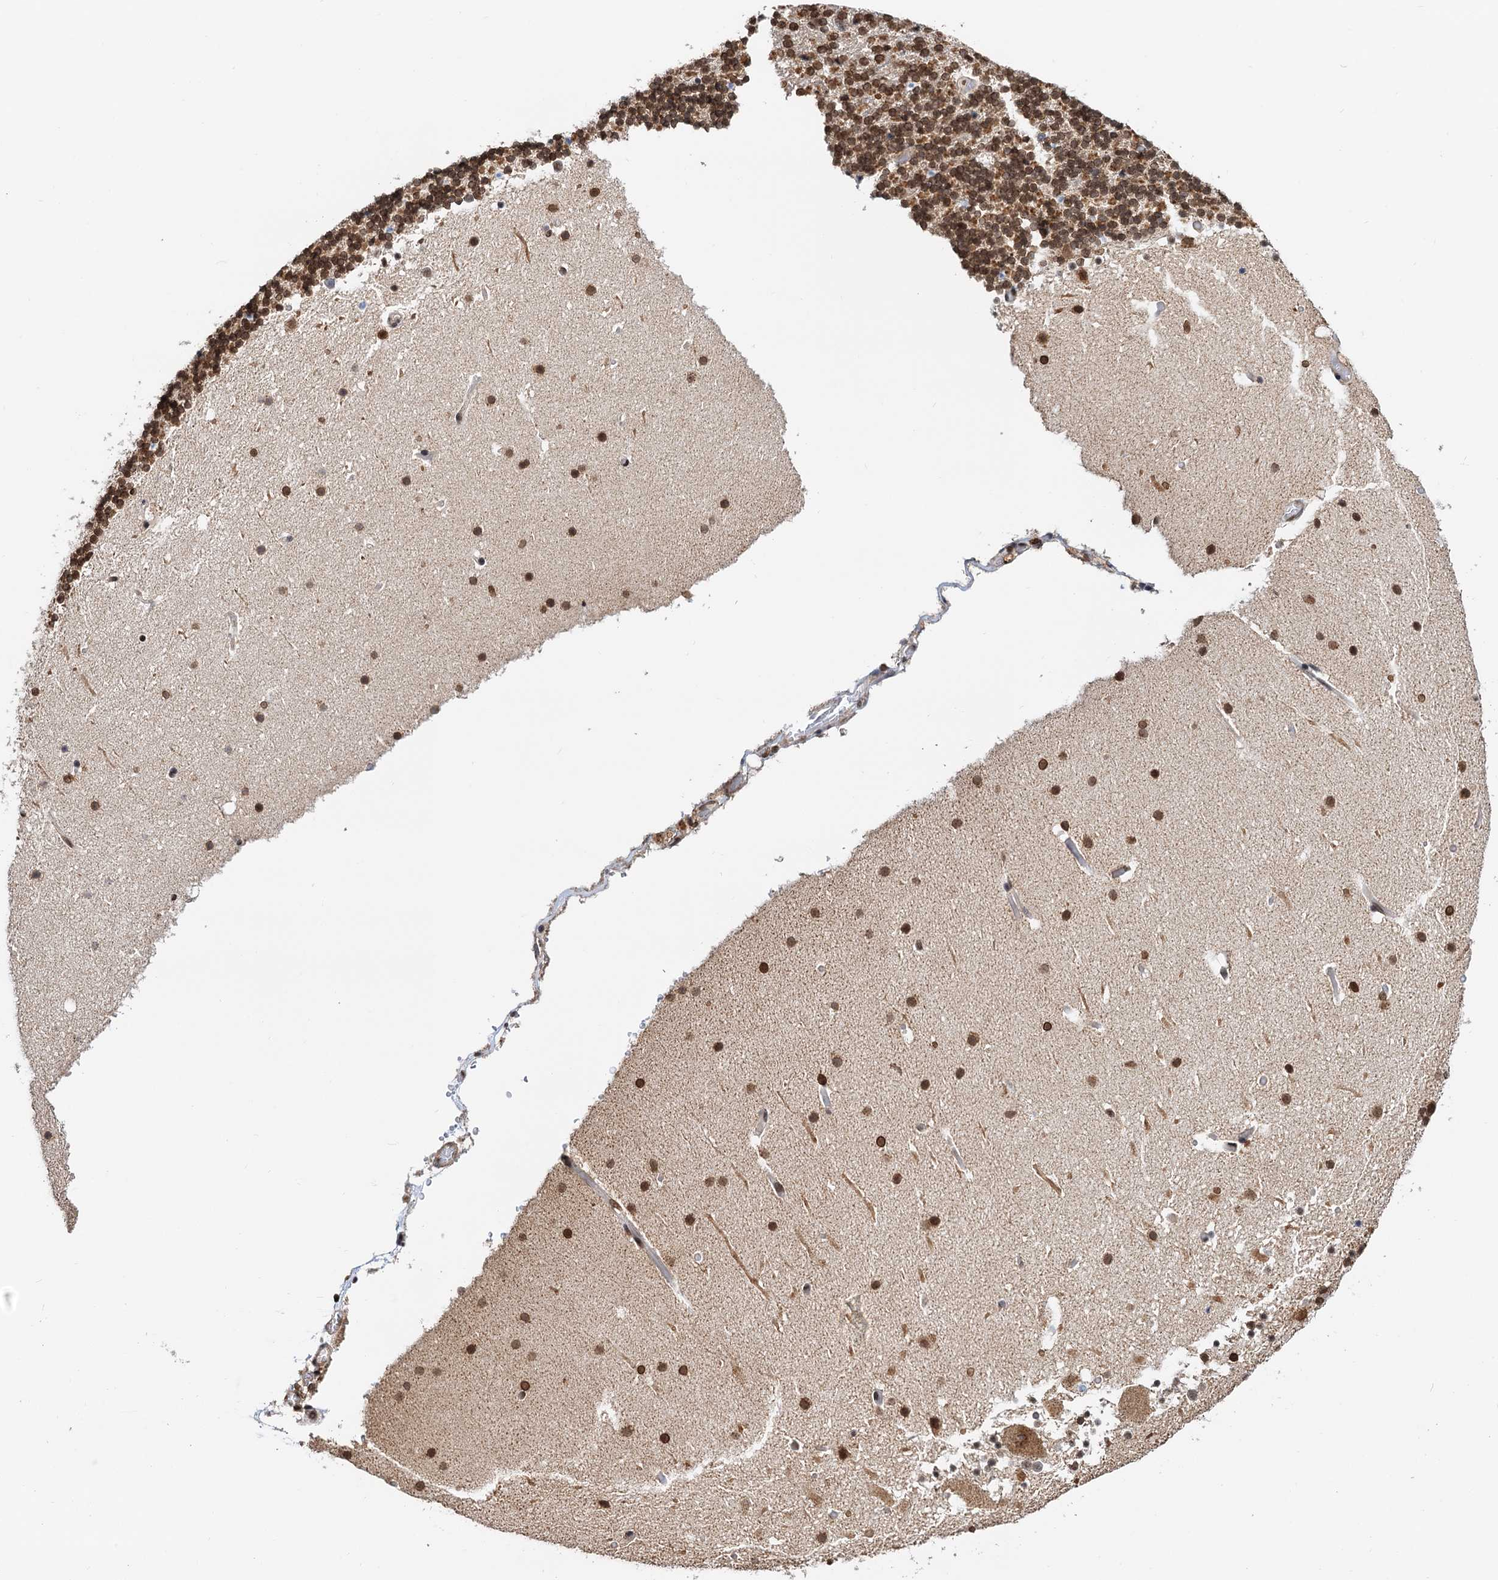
{"staining": {"intensity": "strong", "quantity": "25%-75%", "location": "nuclear"}, "tissue": "cerebellum", "cell_type": "Cells in granular layer", "image_type": "normal", "snomed": [{"axis": "morphology", "description": "Normal tissue, NOS"}, {"axis": "topography", "description": "Cerebellum"}], "caption": "A micrograph of human cerebellum stained for a protein reveals strong nuclear brown staining in cells in granular layer. (Brightfield microscopy of DAB IHC at high magnification).", "gene": "ZC3H13", "patient": {"sex": "male", "age": 57}}